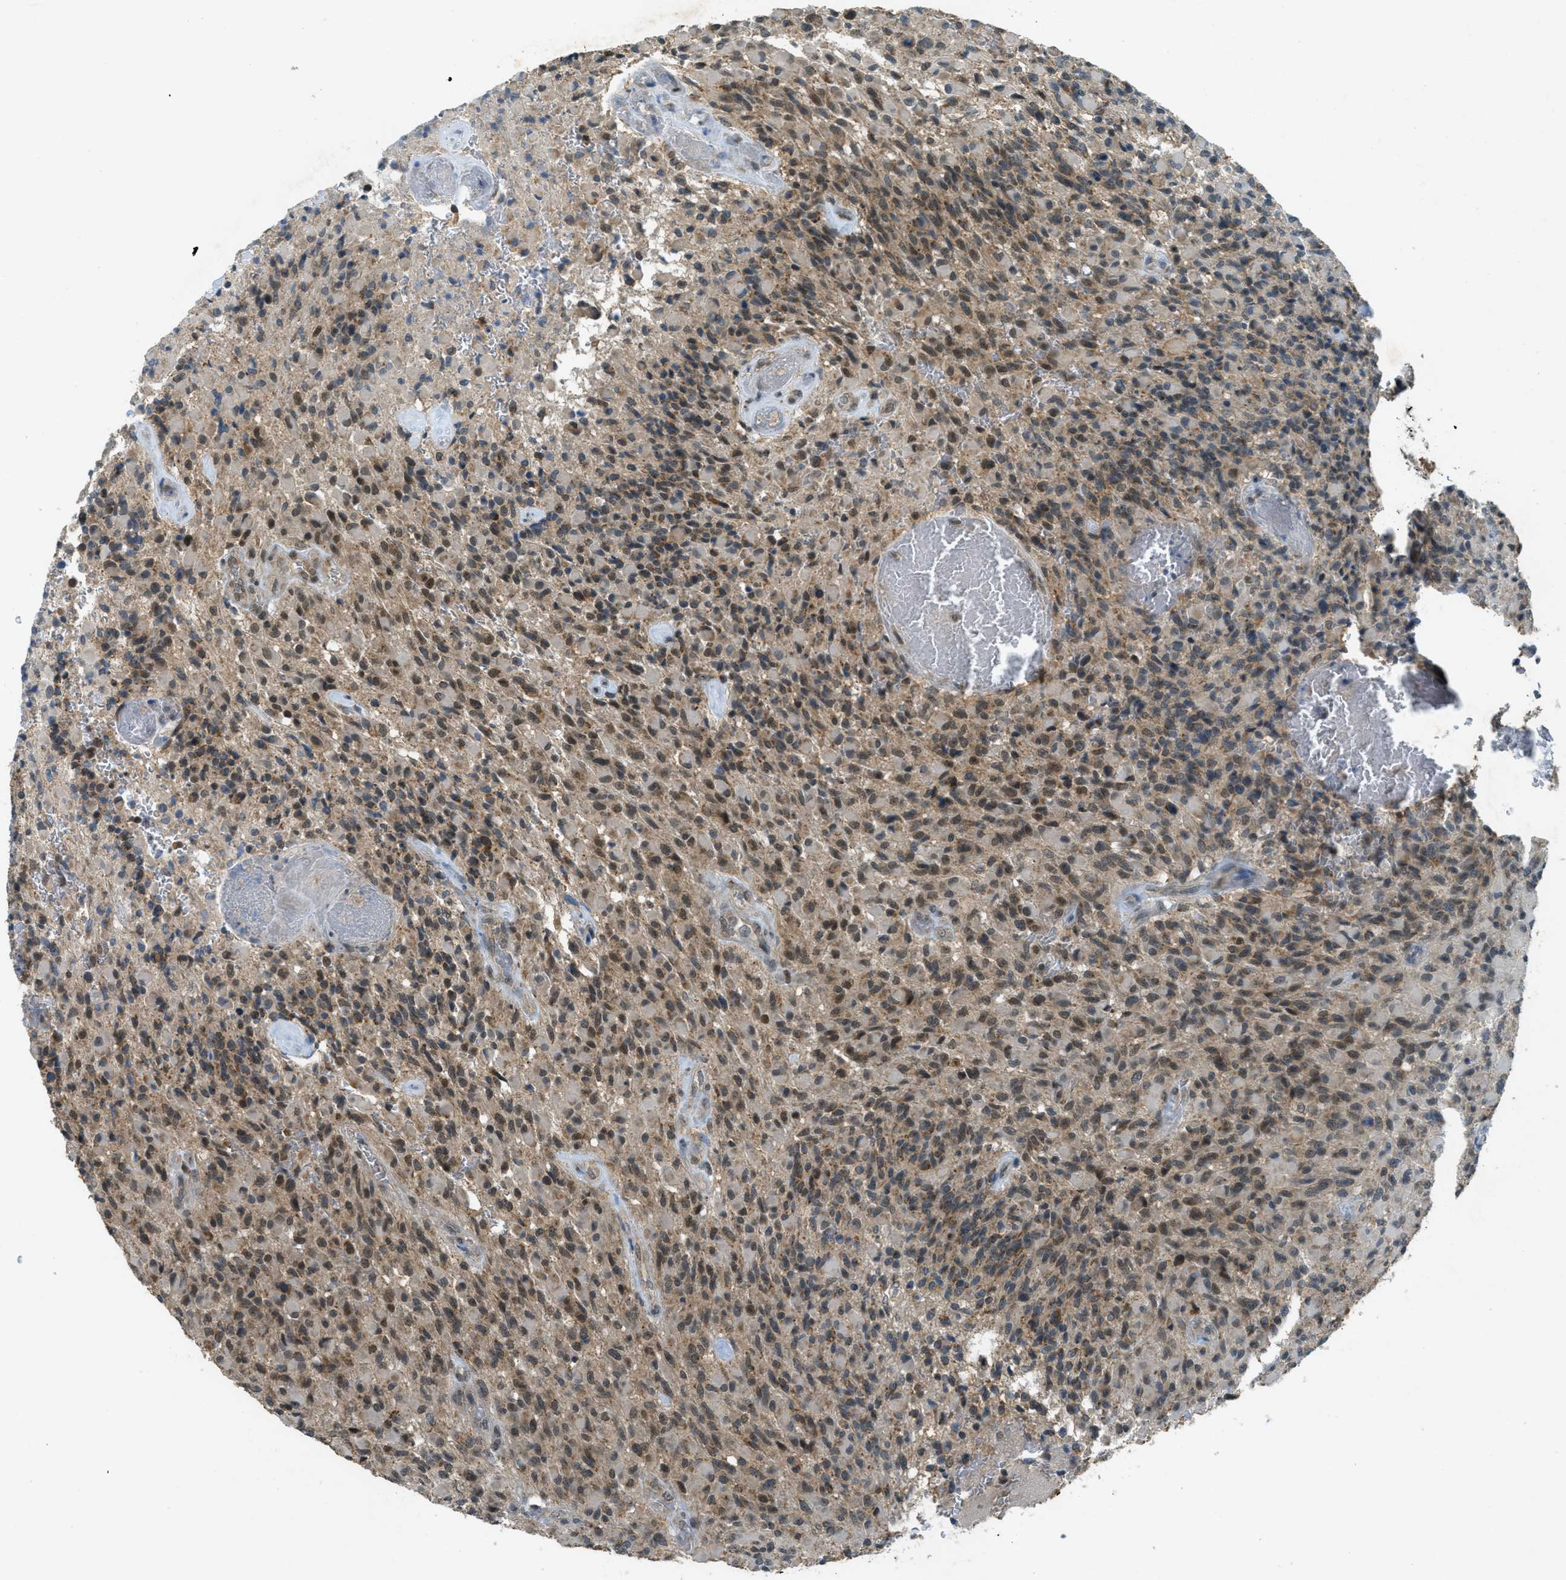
{"staining": {"intensity": "moderate", "quantity": "25%-75%", "location": "cytoplasmic/membranous,nuclear"}, "tissue": "glioma", "cell_type": "Tumor cells", "image_type": "cancer", "snomed": [{"axis": "morphology", "description": "Glioma, malignant, High grade"}, {"axis": "topography", "description": "Brain"}], "caption": "Glioma stained for a protein demonstrates moderate cytoplasmic/membranous and nuclear positivity in tumor cells.", "gene": "TCF20", "patient": {"sex": "male", "age": 71}}